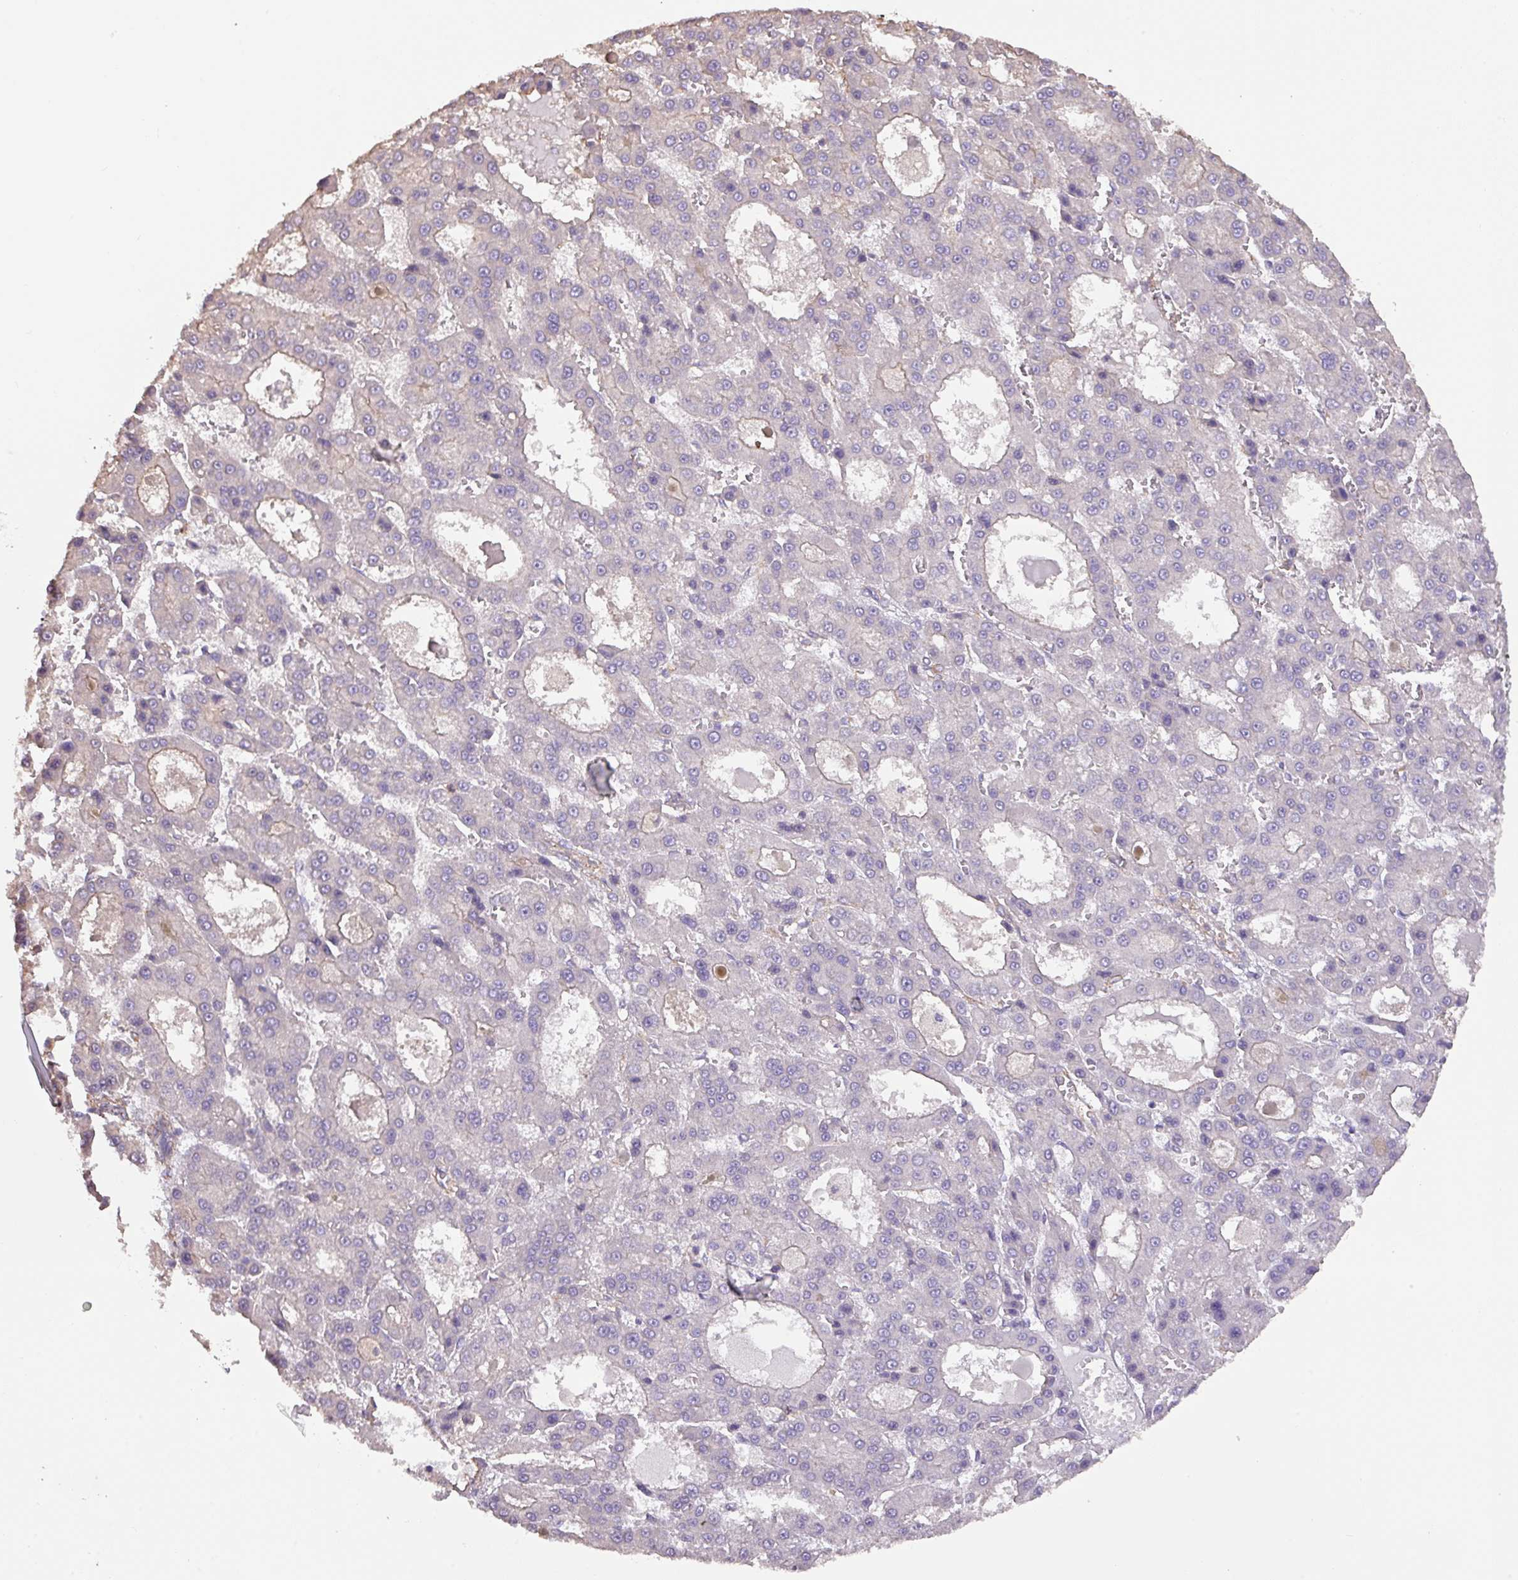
{"staining": {"intensity": "negative", "quantity": "none", "location": "none"}, "tissue": "liver cancer", "cell_type": "Tumor cells", "image_type": "cancer", "snomed": [{"axis": "morphology", "description": "Carcinoma, Hepatocellular, NOS"}, {"axis": "topography", "description": "Liver"}], "caption": "There is no significant staining in tumor cells of liver cancer (hepatocellular carcinoma).", "gene": "CALML4", "patient": {"sex": "male", "age": 70}}